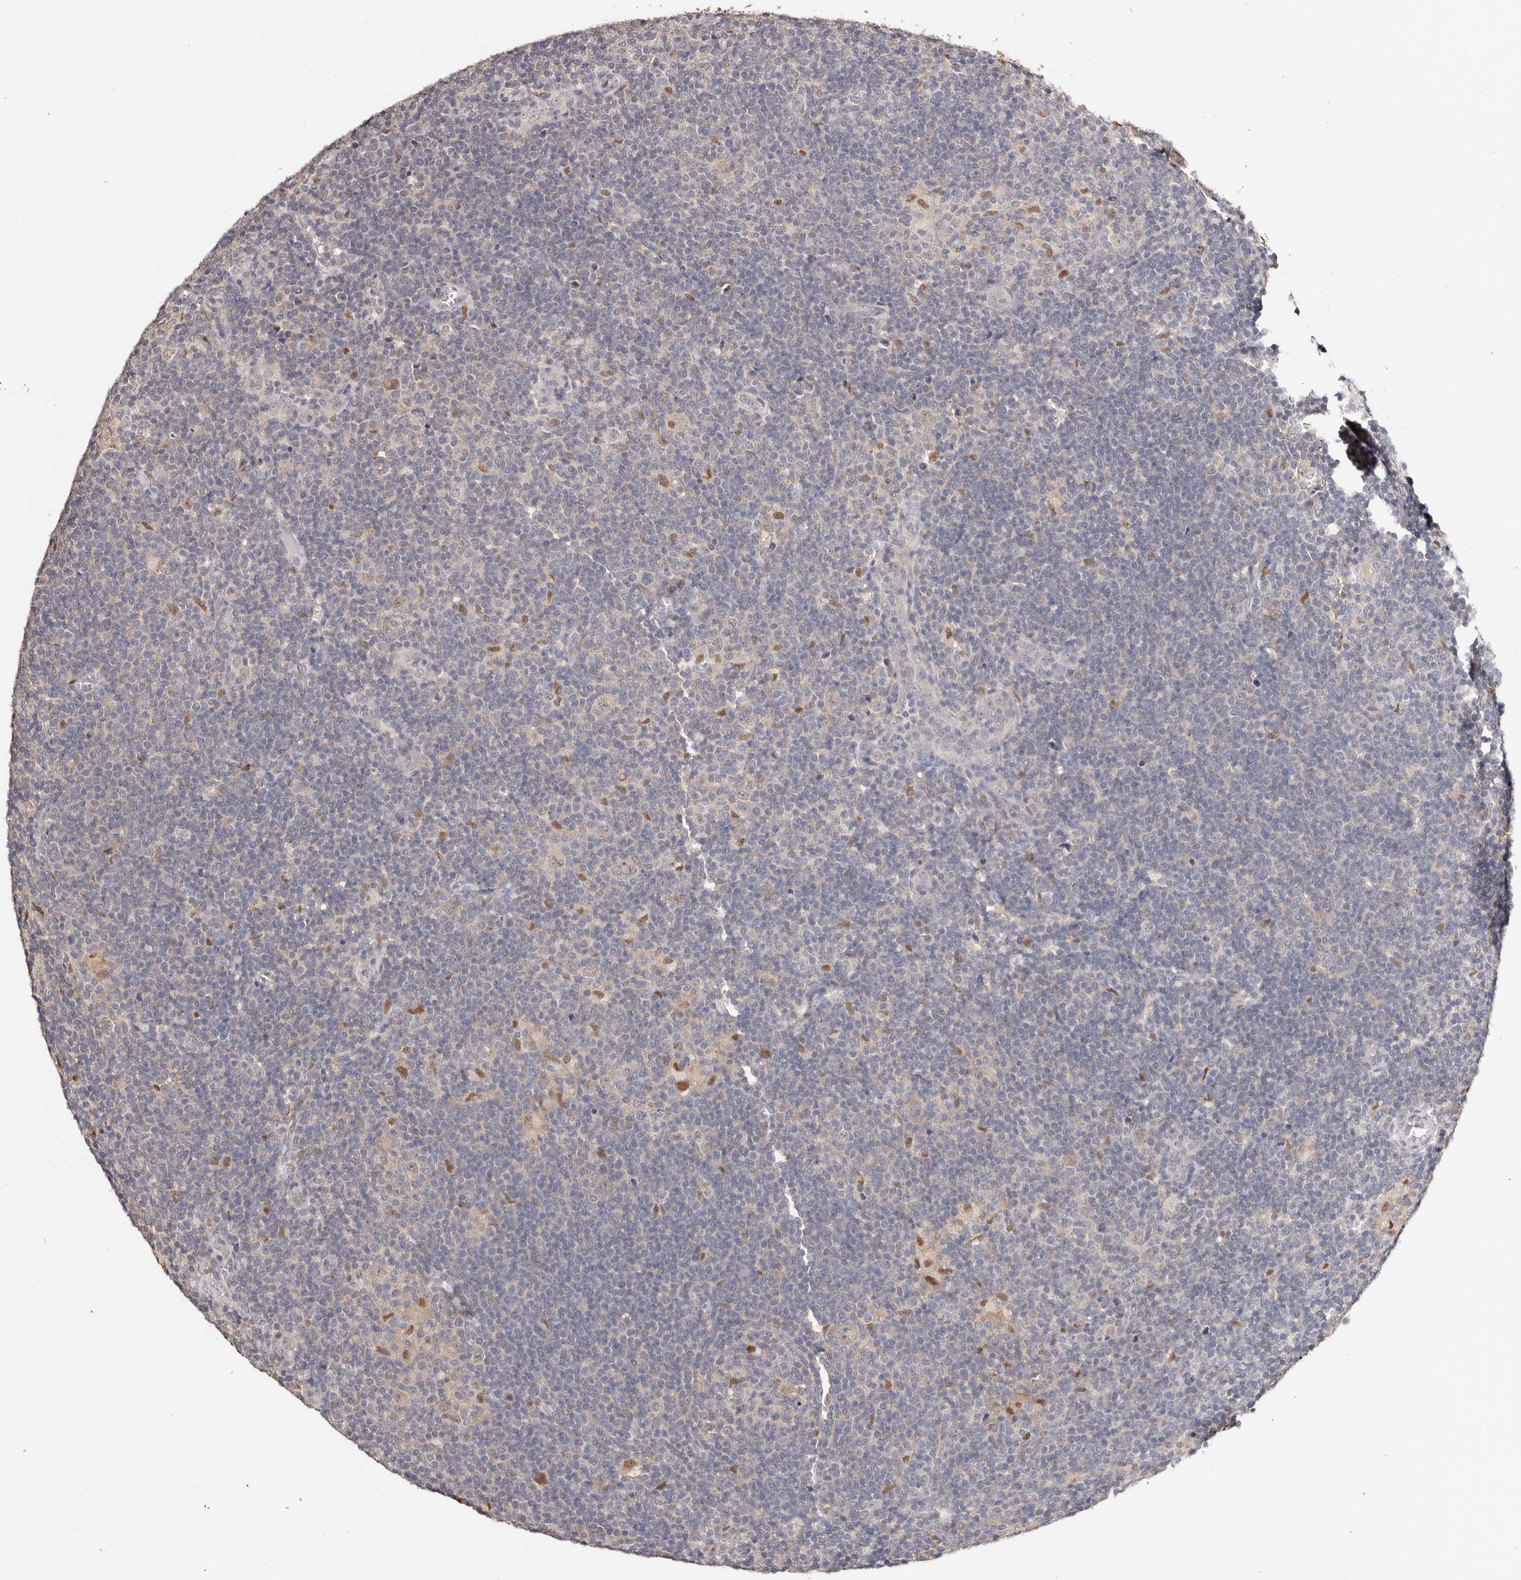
{"staining": {"intensity": "weak", "quantity": "<25%", "location": "nuclear"}, "tissue": "lymphoma", "cell_type": "Tumor cells", "image_type": "cancer", "snomed": [{"axis": "morphology", "description": "Hodgkin's disease, NOS"}, {"axis": "topography", "description": "Lymph node"}], "caption": "Immunohistochemistry (IHC) histopathology image of lymphoma stained for a protein (brown), which exhibits no expression in tumor cells. (Immunohistochemistry, brightfield microscopy, high magnification).", "gene": "TYW3", "patient": {"sex": "female", "age": 57}}